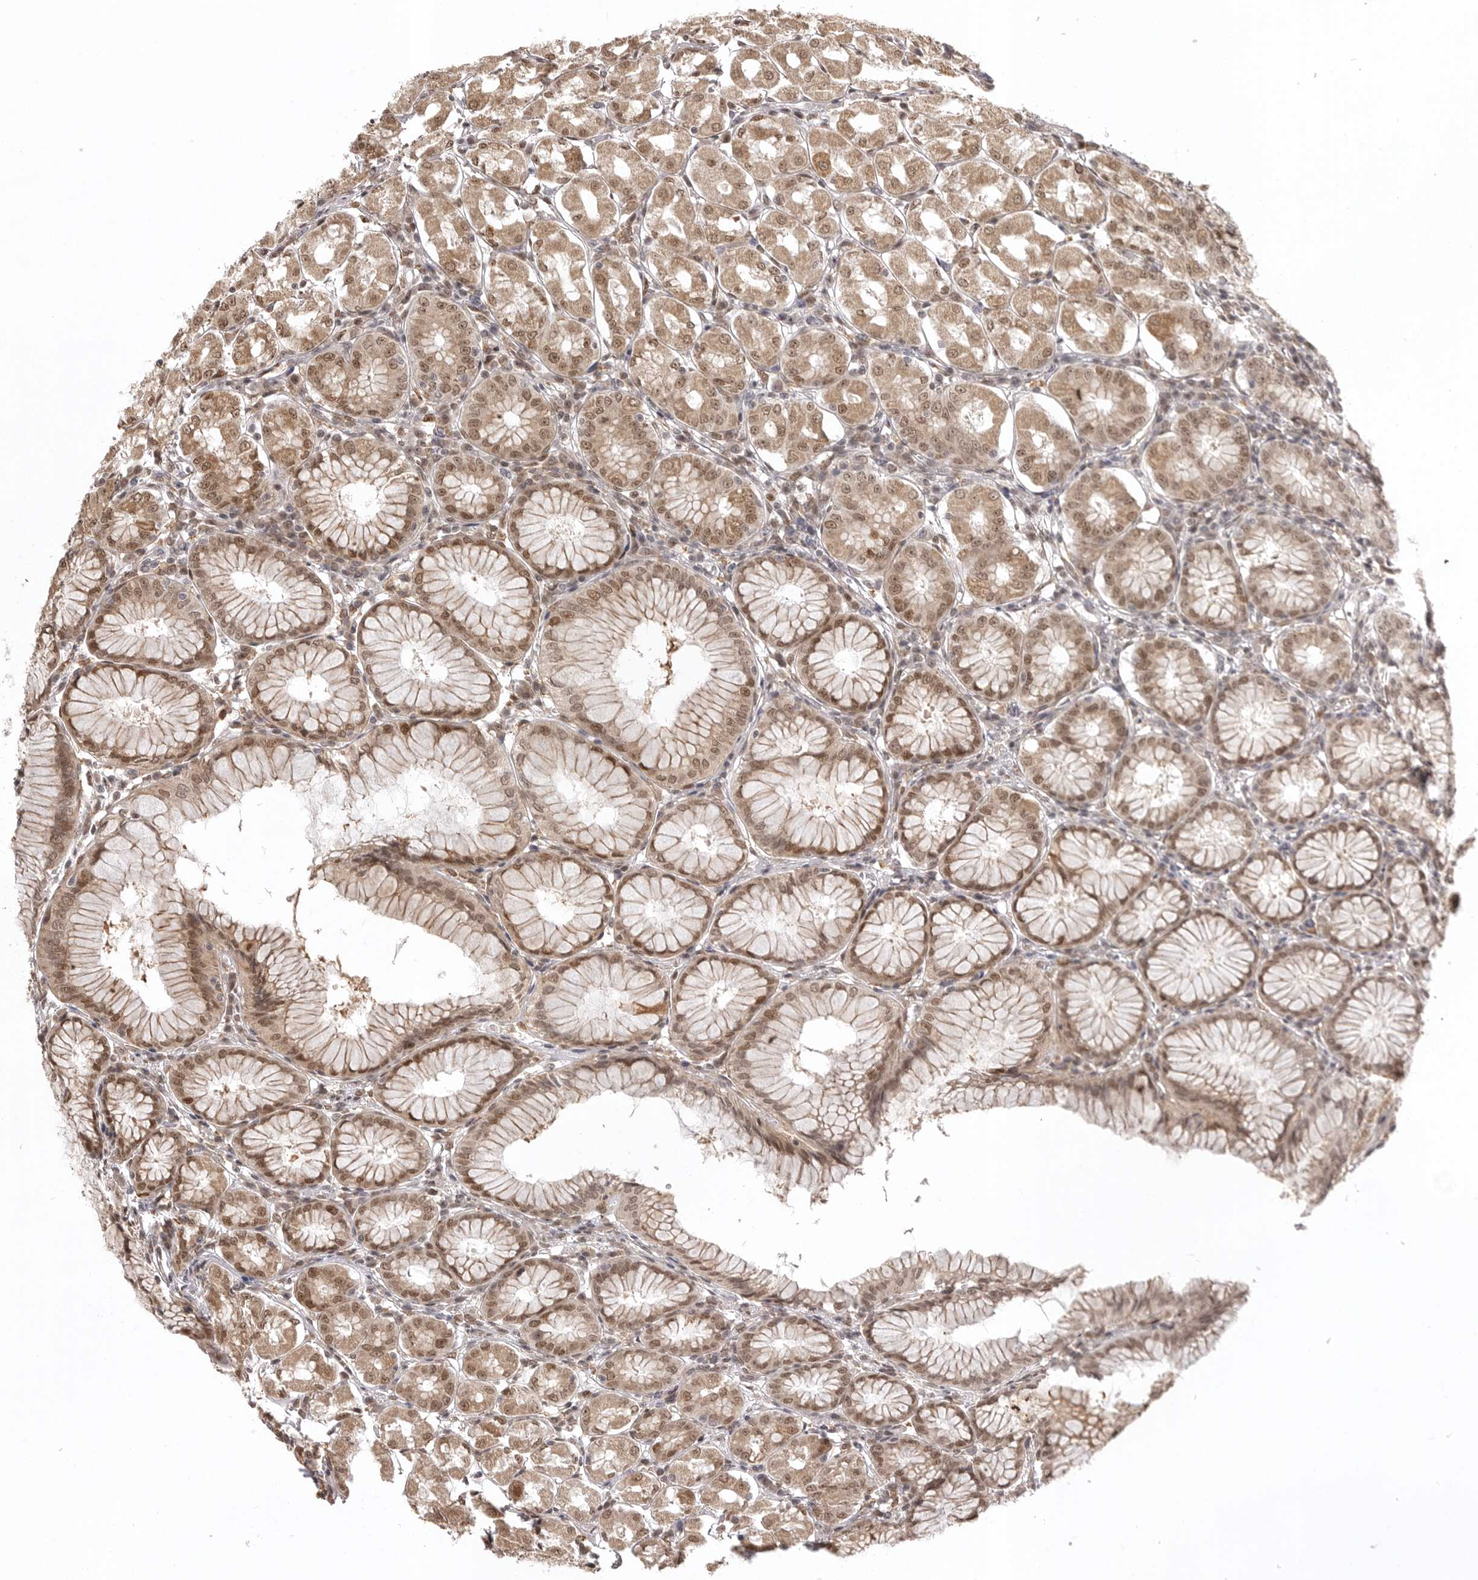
{"staining": {"intensity": "moderate", "quantity": ">75%", "location": "cytoplasmic/membranous,nuclear"}, "tissue": "stomach", "cell_type": "Glandular cells", "image_type": "normal", "snomed": [{"axis": "morphology", "description": "Normal tissue, NOS"}, {"axis": "topography", "description": "Stomach, lower"}], "caption": "Immunohistochemistry micrograph of benign stomach: human stomach stained using IHC displays medium levels of moderate protein expression localized specifically in the cytoplasmic/membranous,nuclear of glandular cells, appearing as a cytoplasmic/membranous,nuclear brown color.", "gene": "ISG20L2", "patient": {"sex": "female", "age": 56}}